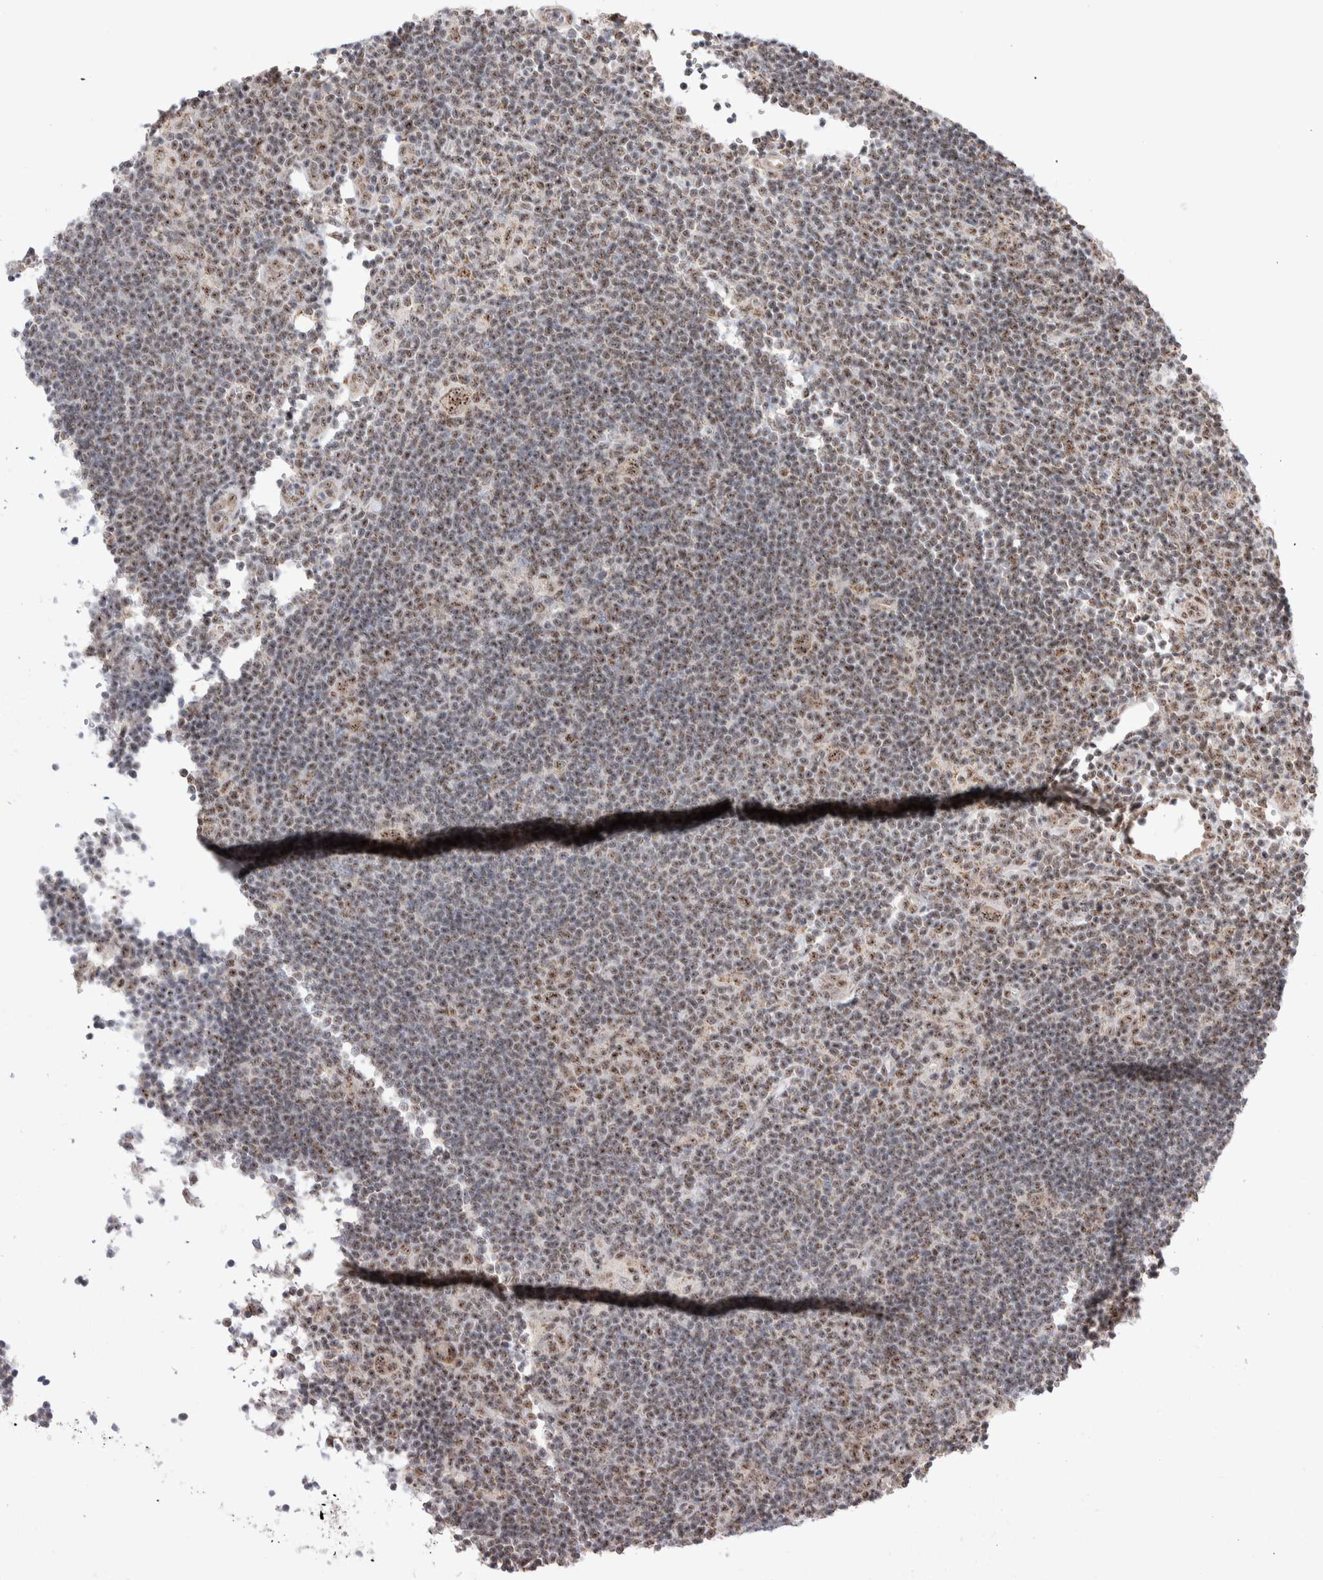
{"staining": {"intensity": "moderate", "quantity": ">75%", "location": "nuclear"}, "tissue": "lymphoma", "cell_type": "Tumor cells", "image_type": "cancer", "snomed": [{"axis": "morphology", "description": "Hodgkin's disease, NOS"}, {"axis": "topography", "description": "Lymph node"}], "caption": "Human Hodgkin's disease stained for a protein (brown) shows moderate nuclear positive expression in approximately >75% of tumor cells.", "gene": "ZNF695", "patient": {"sex": "female", "age": 57}}